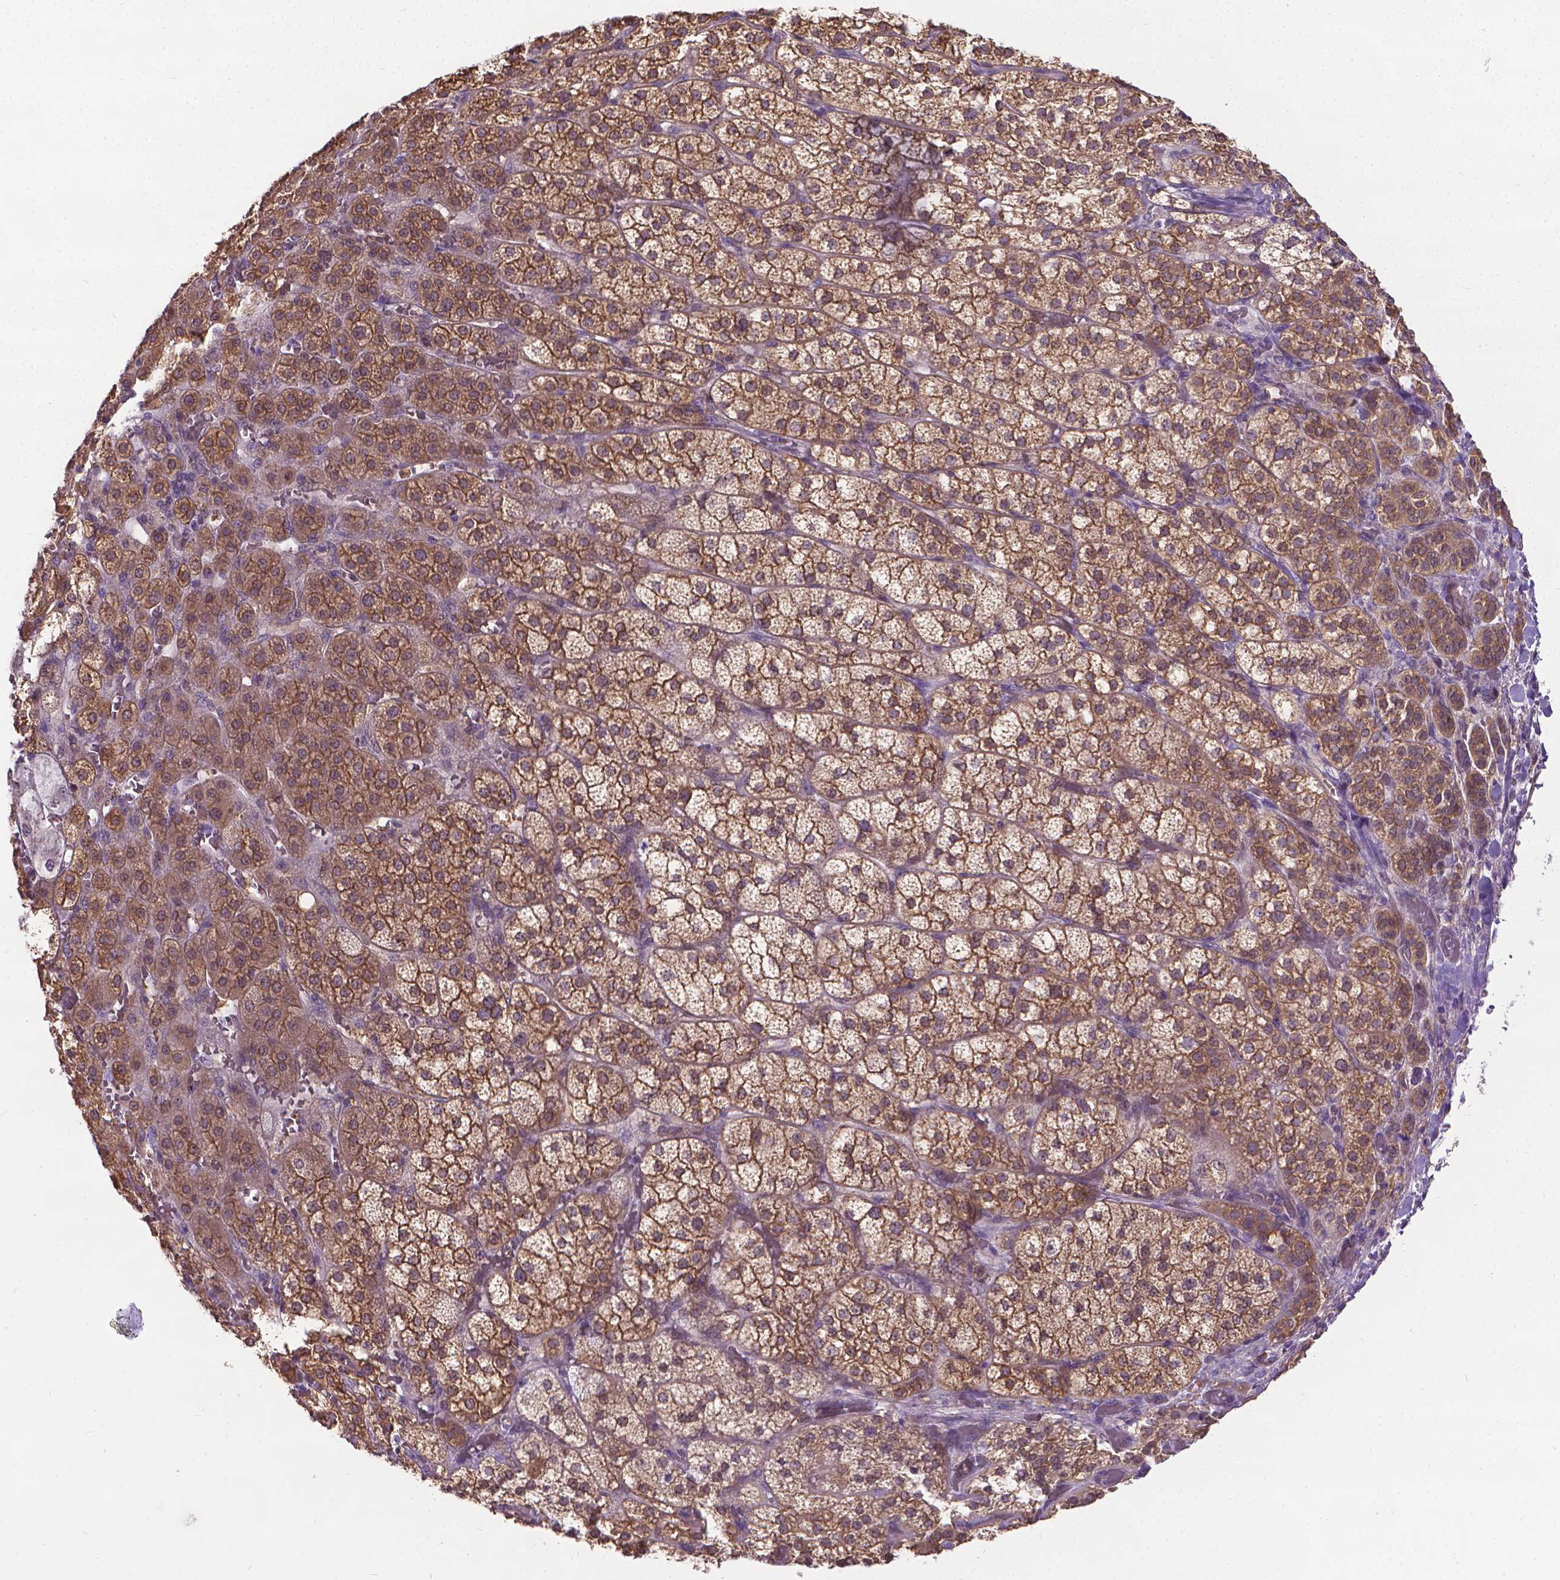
{"staining": {"intensity": "moderate", "quantity": ">75%", "location": "cytoplasmic/membranous"}, "tissue": "adrenal gland", "cell_type": "Glandular cells", "image_type": "normal", "snomed": [{"axis": "morphology", "description": "Normal tissue, NOS"}, {"axis": "topography", "description": "Adrenal gland"}], "caption": "Moderate cytoplasmic/membranous staining is present in about >75% of glandular cells in unremarkable adrenal gland. The protein of interest is stained brown, and the nuclei are stained in blue (DAB (3,3'-diaminobenzidine) IHC with brightfield microscopy, high magnification).", "gene": "CFAP299", "patient": {"sex": "female", "age": 60}}